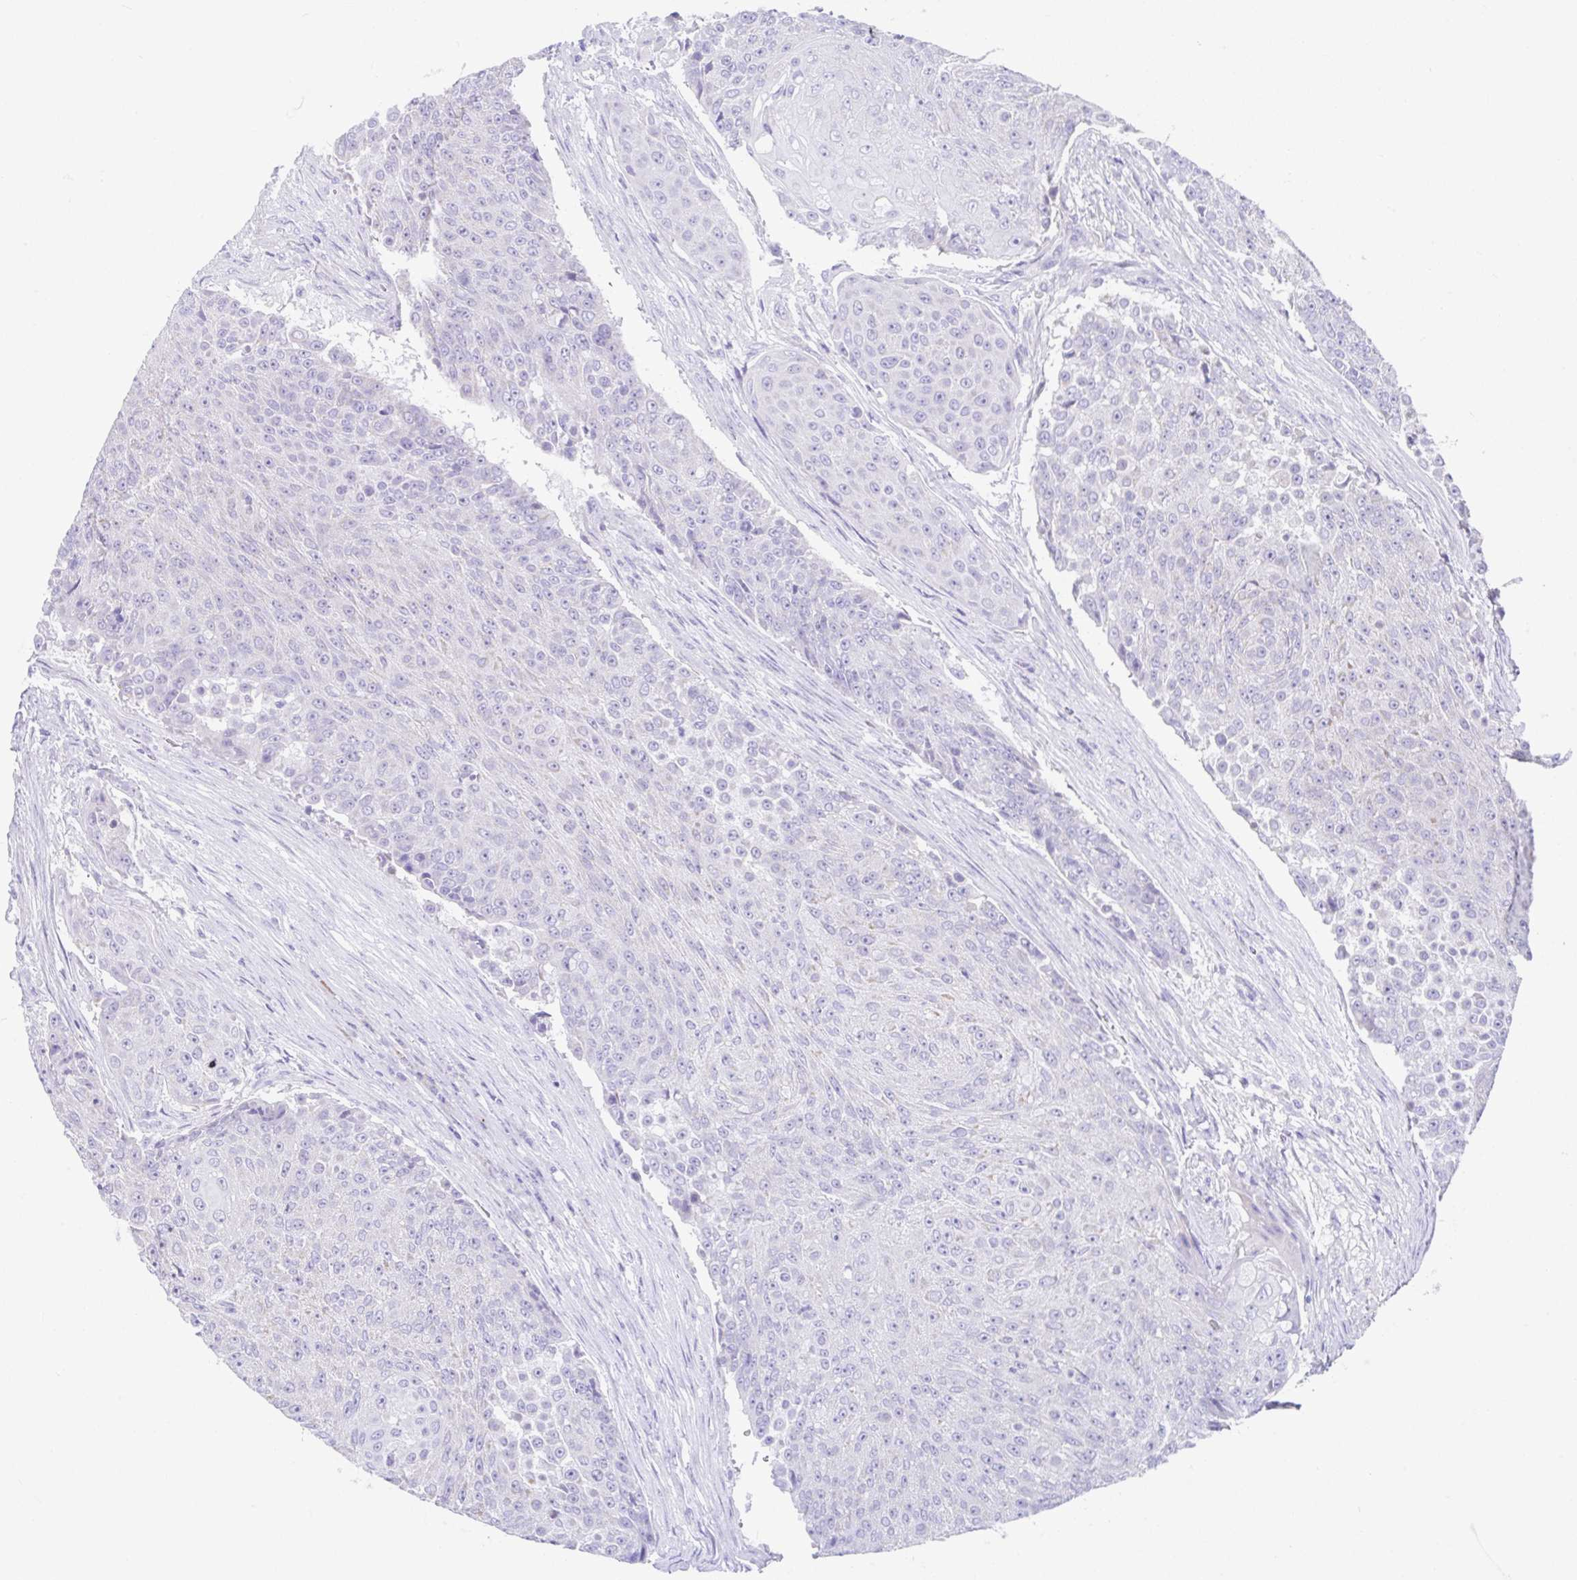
{"staining": {"intensity": "negative", "quantity": "none", "location": "none"}, "tissue": "urothelial cancer", "cell_type": "Tumor cells", "image_type": "cancer", "snomed": [{"axis": "morphology", "description": "Urothelial carcinoma, High grade"}, {"axis": "topography", "description": "Urinary bladder"}], "caption": "Human urothelial cancer stained for a protein using immunohistochemistry (IHC) exhibits no expression in tumor cells.", "gene": "CCSAP", "patient": {"sex": "female", "age": 63}}